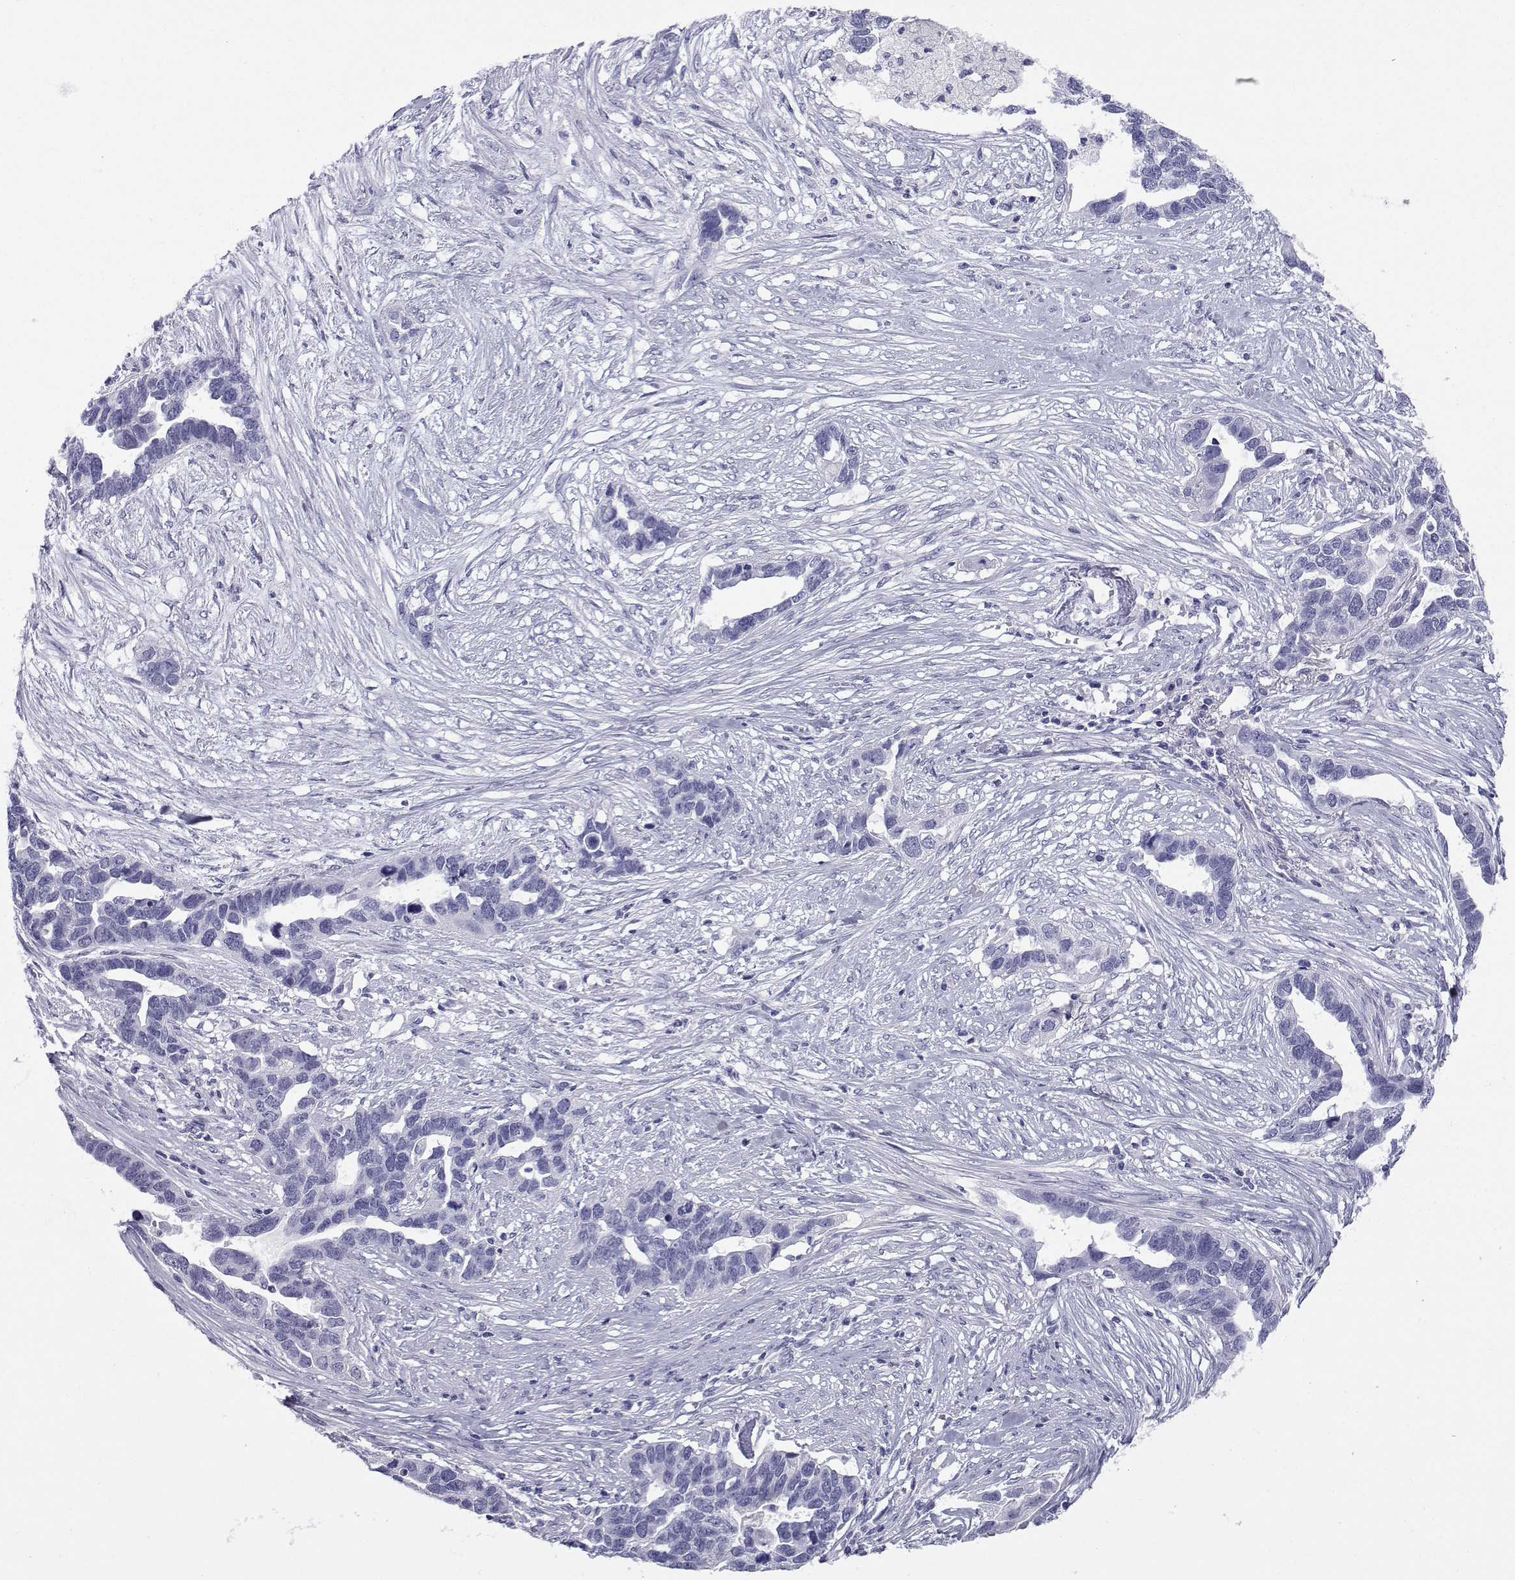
{"staining": {"intensity": "negative", "quantity": "none", "location": "none"}, "tissue": "ovarian cancer", "cell_type": "Tumor cells", "image_type": "cancer", "snomed": [{"axis": "morphology", "description": "Cystadenocarcinoma, serous, NOS"}, {"axis": "topography", "description": "Ovary"}], "caption": "This photomicrograph is of ovarian cancer stained with immunohistochemistry to label a protein in brown with the nuclei are counter-stained blue. There is no staining in tumor cells. The staining is performed using DAB brown chromogen with nuclei counter-stained in using hematoxylin.", "gene": "SLC6A3", "patient": {"sex": "female", "age": 54}}